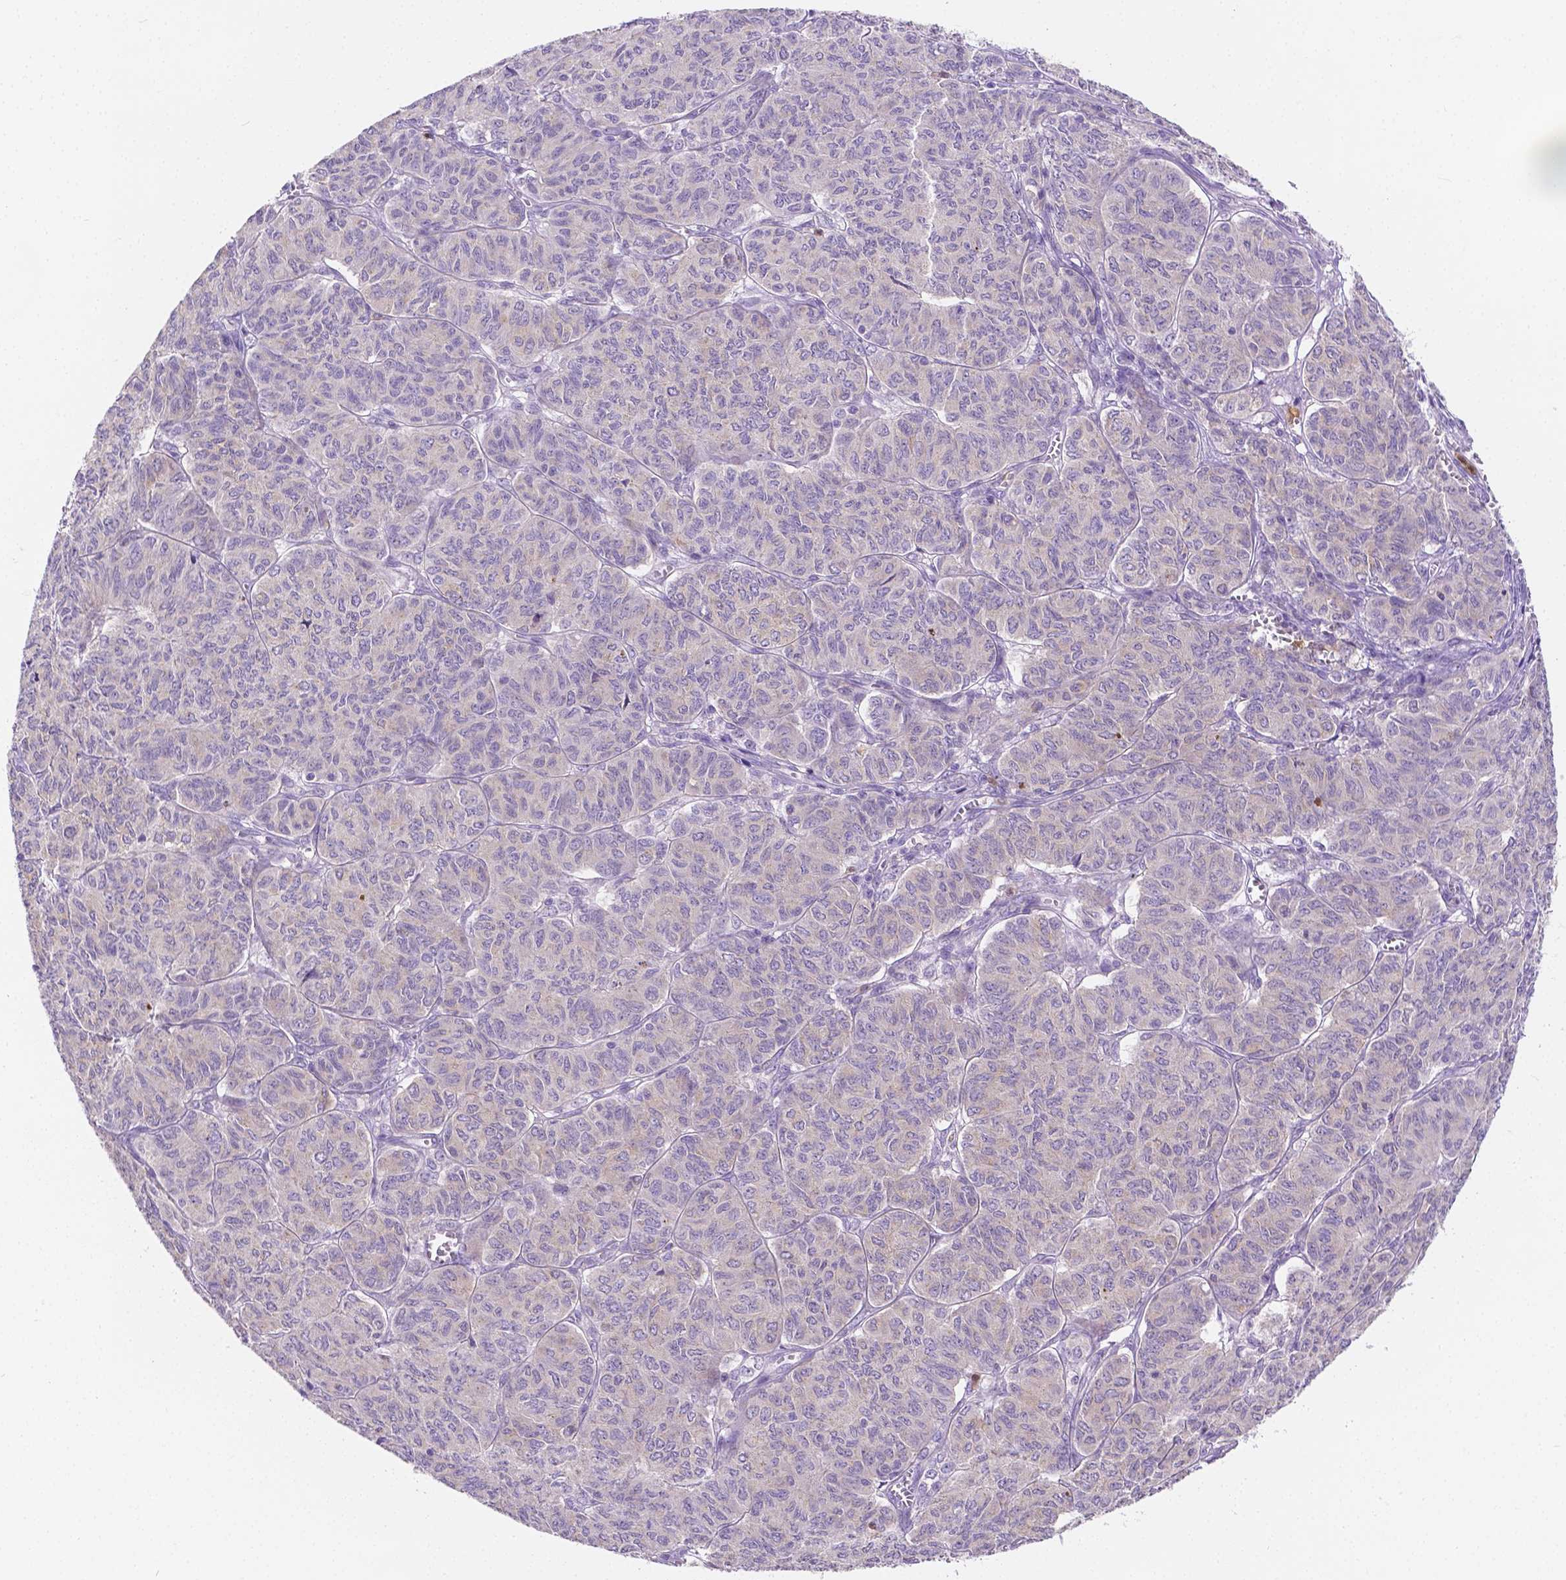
{"staining": {"intensity": "weak", "quantity": "25%-75%", "location": "cytoplasmic/membranous"}, "tissue": "ovarian cancer", "cell_type": "Tumor cells", "image_type": "cancer", "snomed": [{"axis": "morphology", "description": "Carcinoma, endometroid"}, {"axis": "topography", "description": "Ovary"}], "caption": "Ovarian cancer stained with a protein marker reveals weak staining in tumor cells.", "gene": "ZNRD2", "patient": {"sex": "female", "age": 80}}